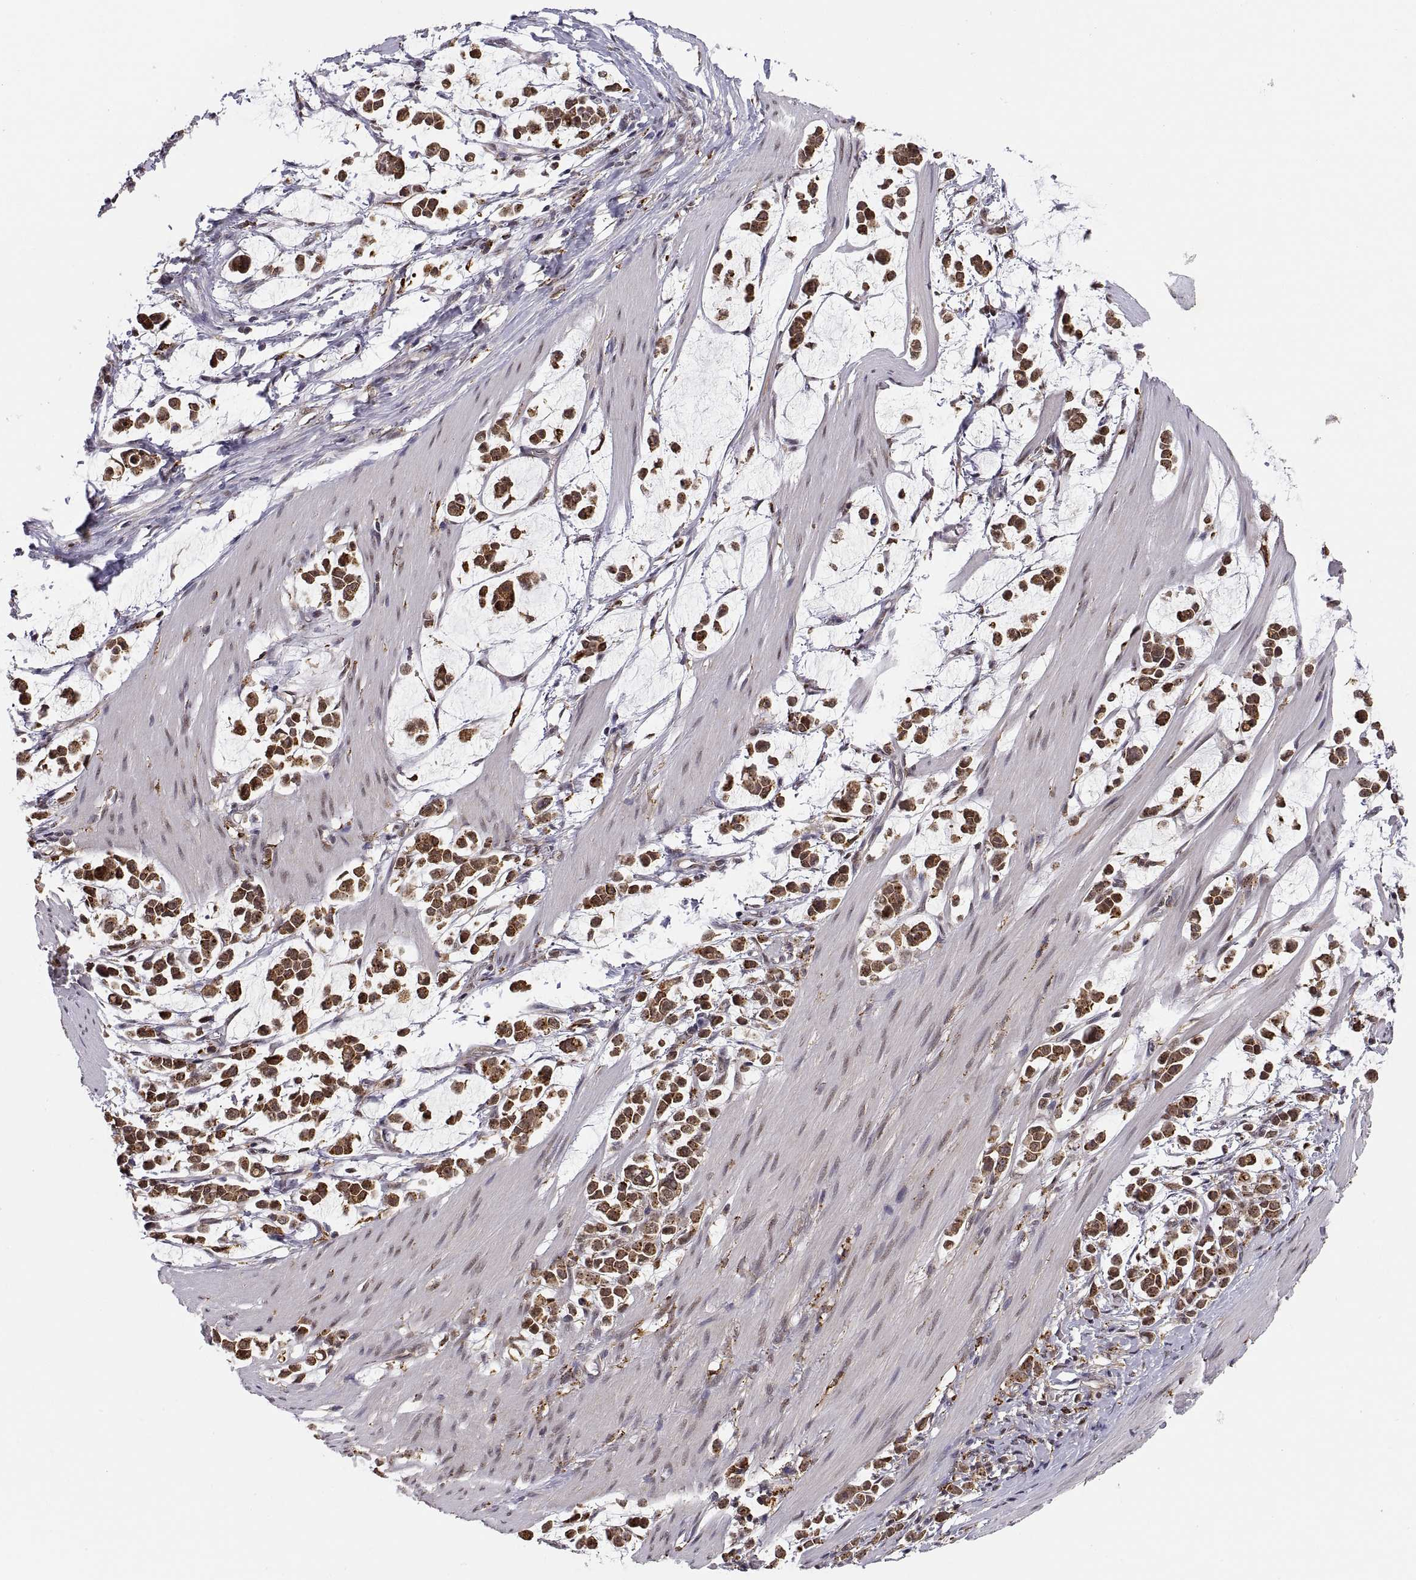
{"staining": {"intensity": "strong", "quantity": ">75%", "location": "cytoplasmic/membranous,nuclear"}, "tissue": "stomach cancer", "cell_type": "Tumor cells", "image_type": "cancer", "snomed": [{"axis": "morphology", "description": "Adenocarcinoma, NOS"}, {"axis": "topography", "description": "Stomach"}], "caption": "An IHC histopathology image of tumor tissue is shown. Protein staining in brown shows strong cytoplasmic/membranous and nuclear positivity in stomach adenocarcinoma within tumor cells.", "gene": "PSMC2", "patient": {"sex": "male", "age": 82}}